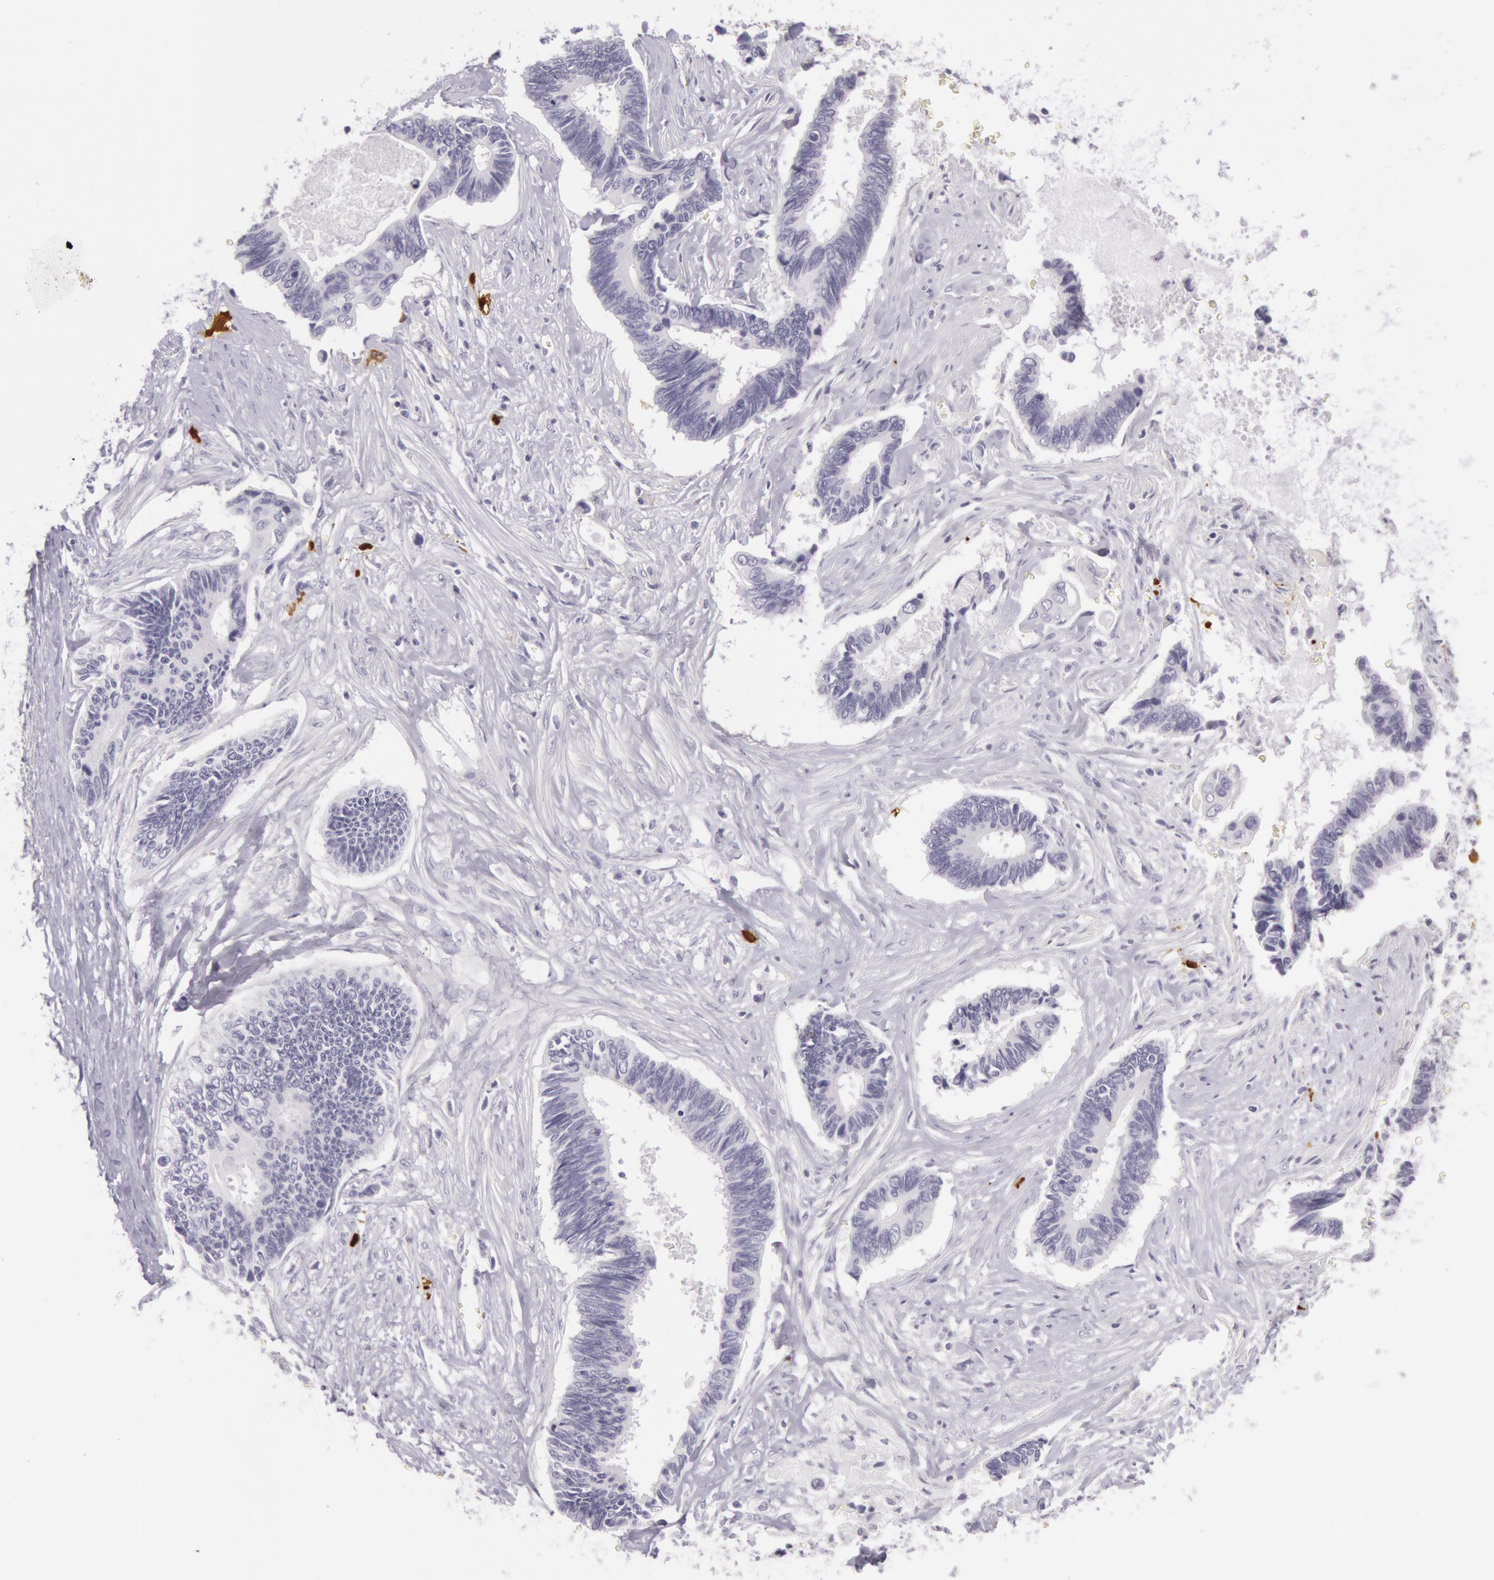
{"staining": {"intensity": "negative", "quantity": "none", "location": "none"}, "tissue": "pancreatic cancer", "cell_type": "Tumor cells", "image_type": "cancer", "snomed": [{"axis": "morphology", "description": "Adenocarcinoma, NOS"}, {"axis": "topography", "description": "Pancreas"}], "caption": "Protein analysis of pancreatic adenocarcinoma reveals no significant positivity in tumor cells.", "gene": "CKB", "patient": {"sex": "female", "age": 70}}